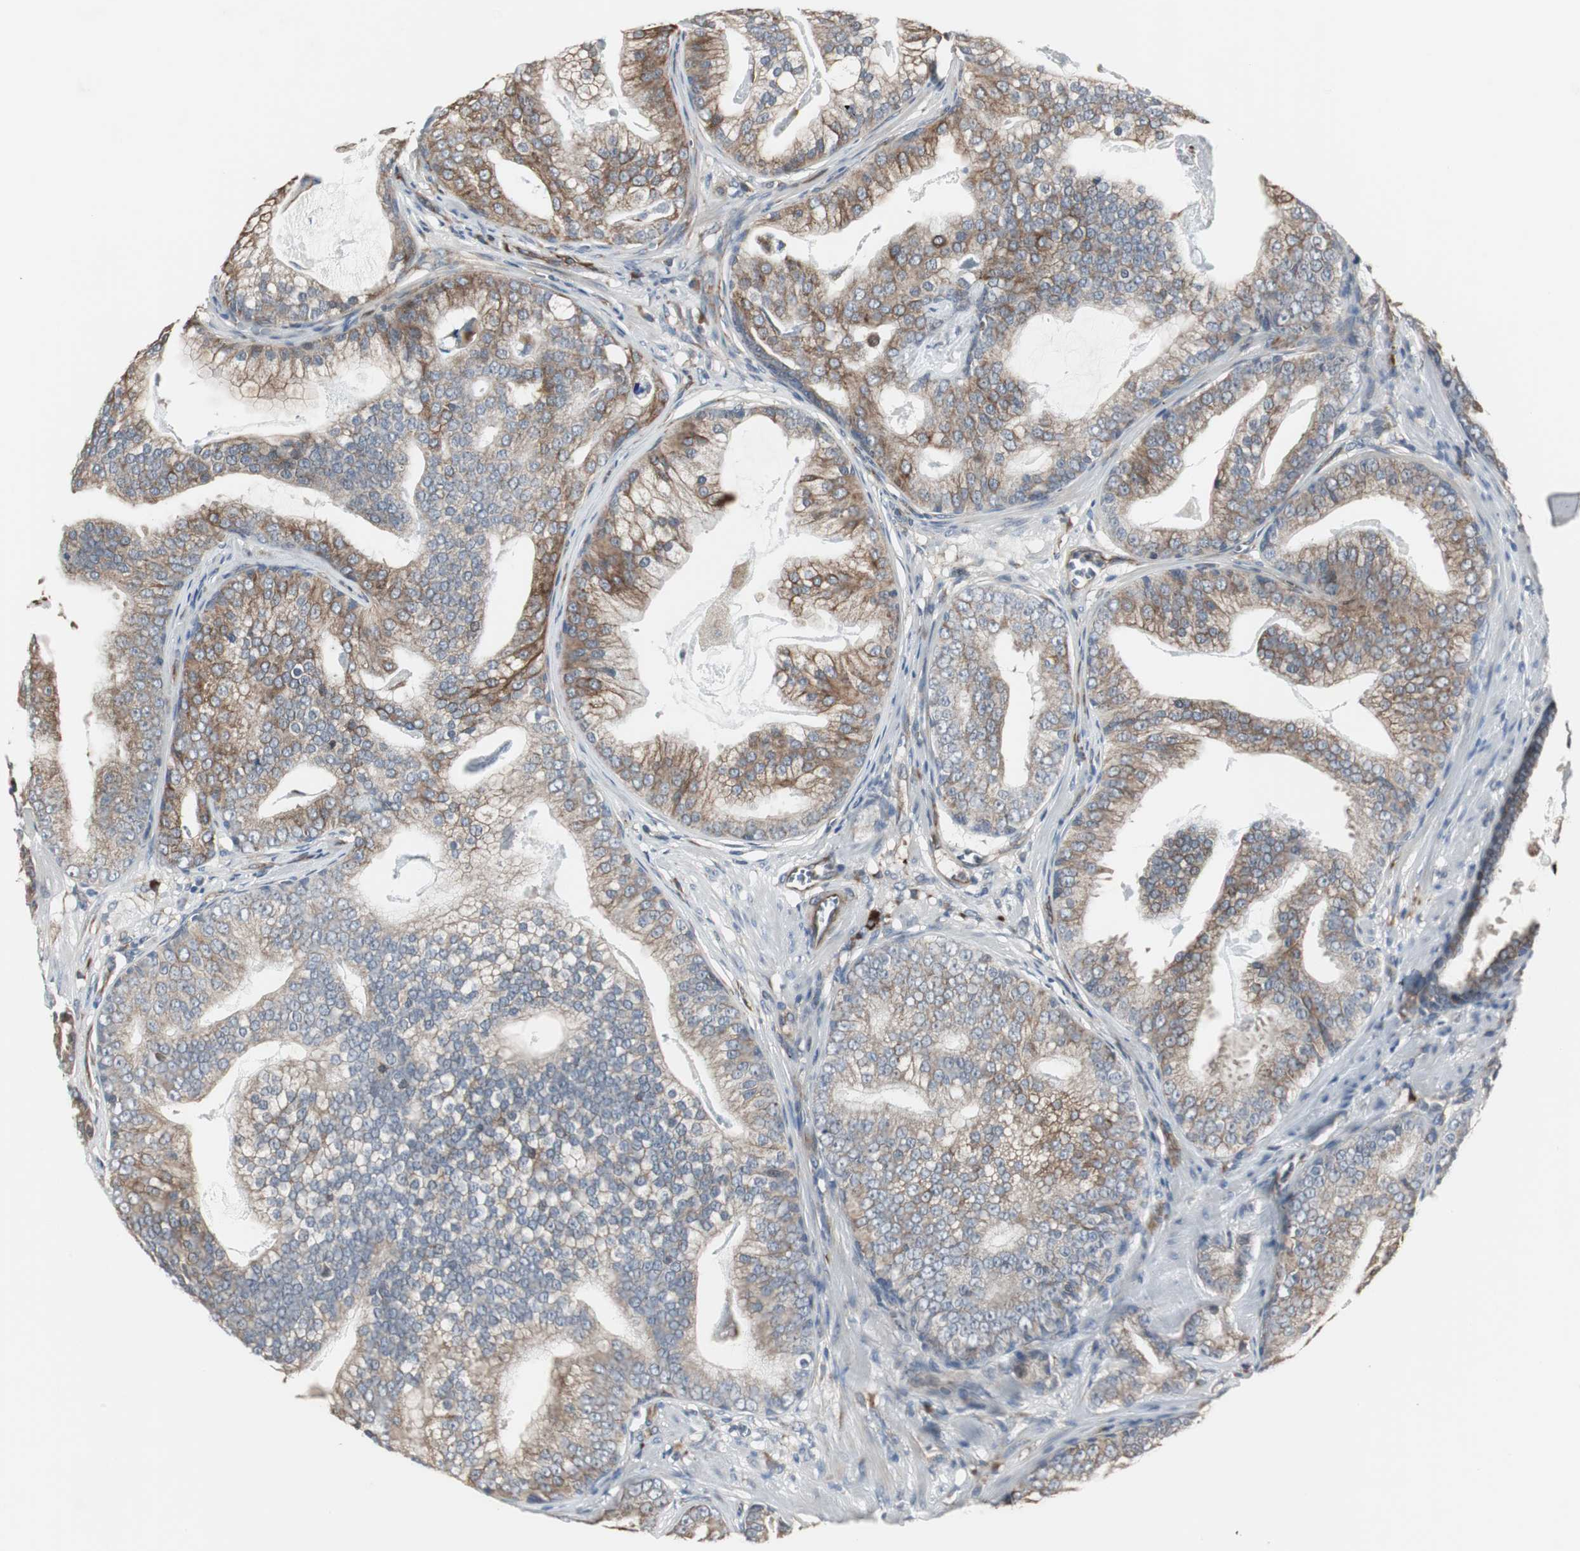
{"staining": {"intensity": "moderate", "quantity": "25%-75%", "location": "cytoplasmic/membranous"}, "tissue": "prostate cancer", "cell_type": "Tumor cells", "image_type": "cancer", "snomed": [{"axis": "morphology", "description": "Adenocarcinoma, Low grade"}, {"axis": "topography", "description": "Prostate"}], "caption": "Adenocarcinoma (low-grade) (prostate) stained for a protein (brown) shows moderate cytoplasmic/membranous positive expression in approximately 25%-75% of tumor cells.", "gene": "CHP1", "patient": {"sex": "male", "age": 58}}